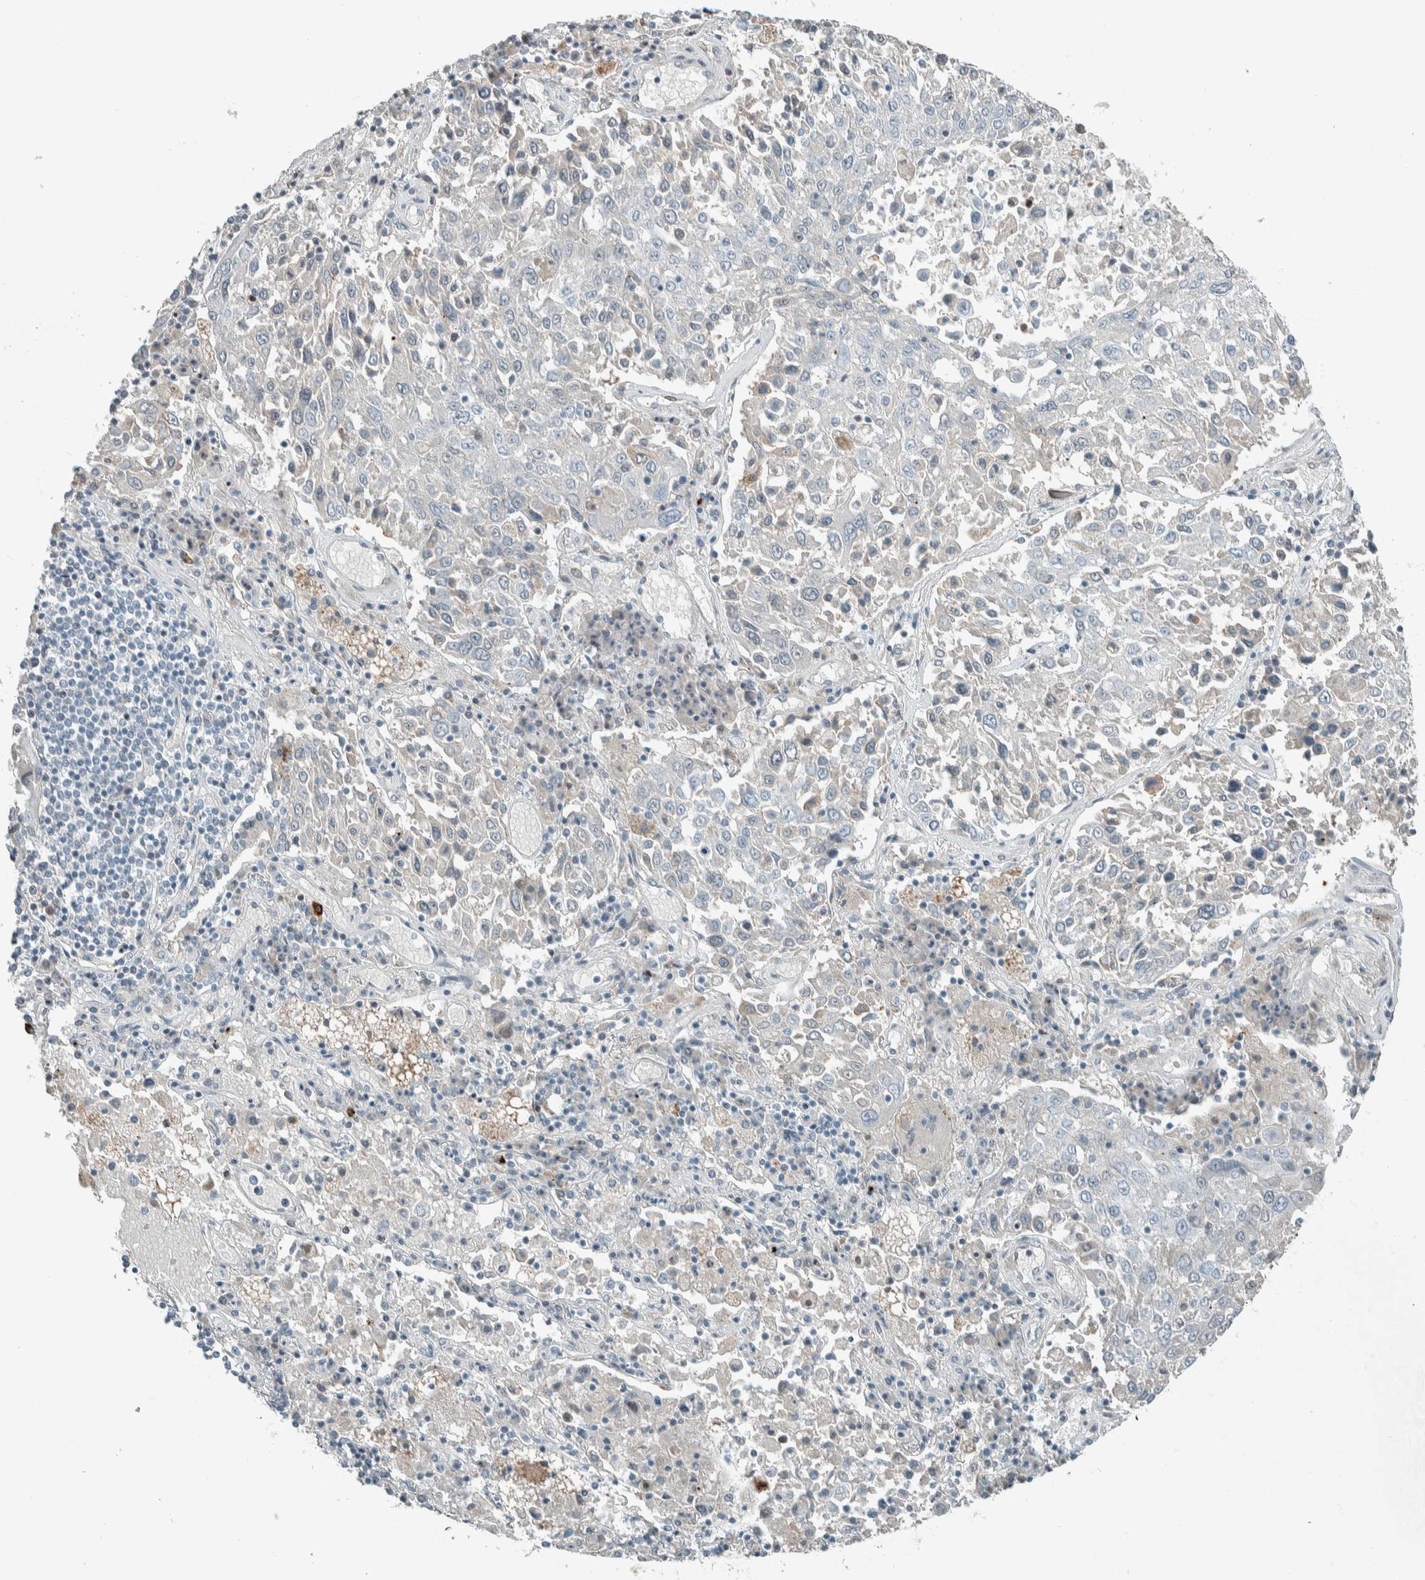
{"staining": {"intensity": "negative", "quantity": "none", "location": "none"}, "tissue": "lung cancer", "cell_type": "Tumor cells", "image_type": "cancer", "snomed": [{"axis": "morphology", "description": "Squamous cell carcinoma, NOS"}, {"axis": "topography", "description": "Lung"}], "caption": "Lung squamous cell carcinoma was stained to show a protein in brown. There is no significant positivity in tumor cells.", "gene": "CERCAM", "patient": {"sex": "male", "age": 65}}